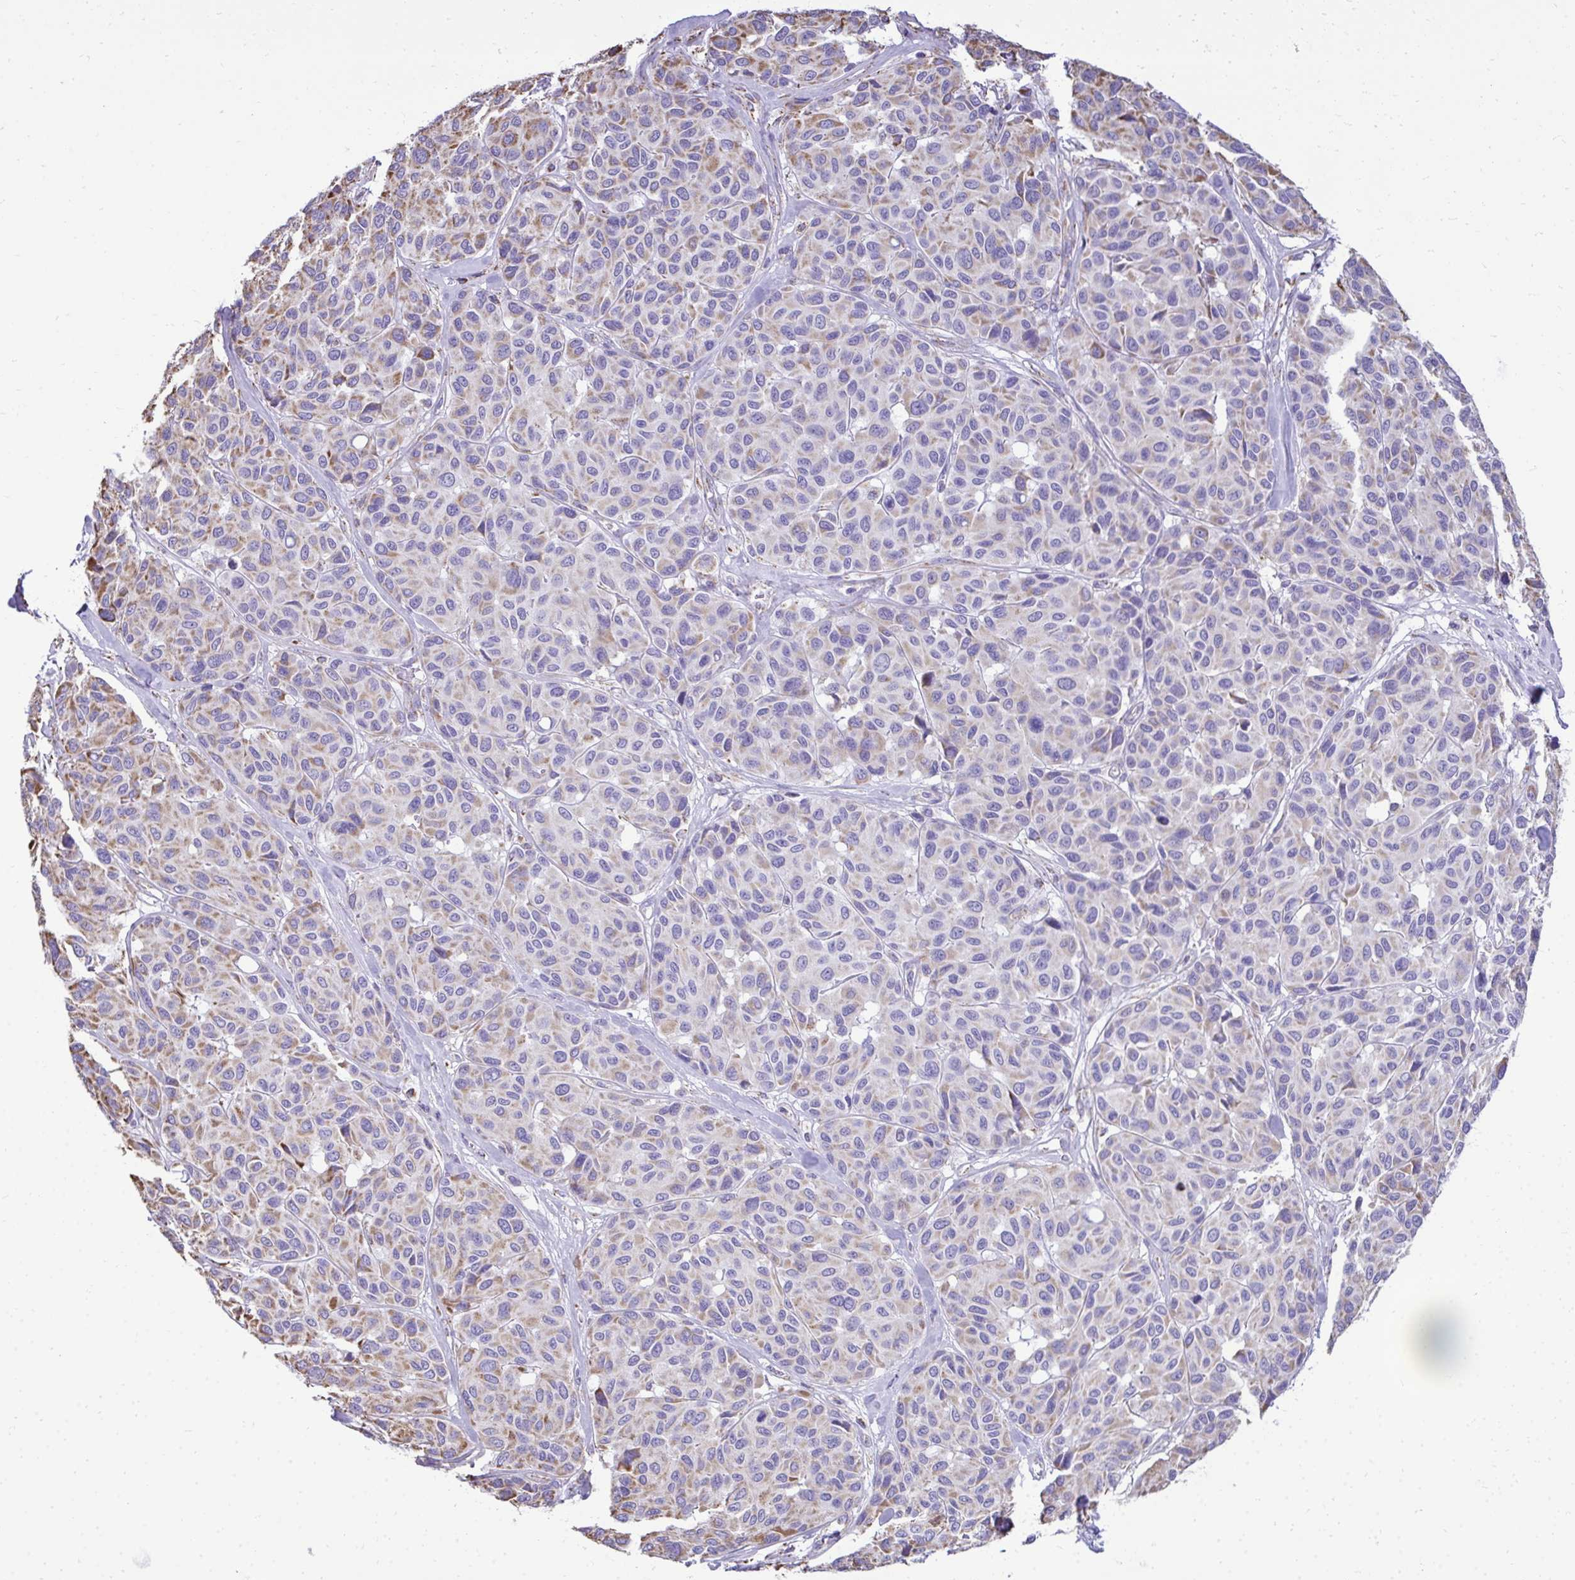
{"staining": {"intensity": "weak", "quantity": "25%-75%", "location": "cytoplasmic/membranous"}, "tissue": "melanoma", "cell_type": "Tumor cells", "image_type": "cancer", "snomed": [{"axis": "morphology", "description": "Malignant melanoma, NOS"}, {"axis": "topography", "description": "Skin"}], "caption": "High-magnification brightfield microscopy of melanoma stained with DAB (3,3'-diaminobenzidine) (brown) and counterstained with hematoxylin (blue). tumor cells exhibit weak cytoplasmic/membranous staining is identified in approximately25%-75% of cells.", "gene": "MPZL2", "patient": {"sex": "female", "age": 66}}